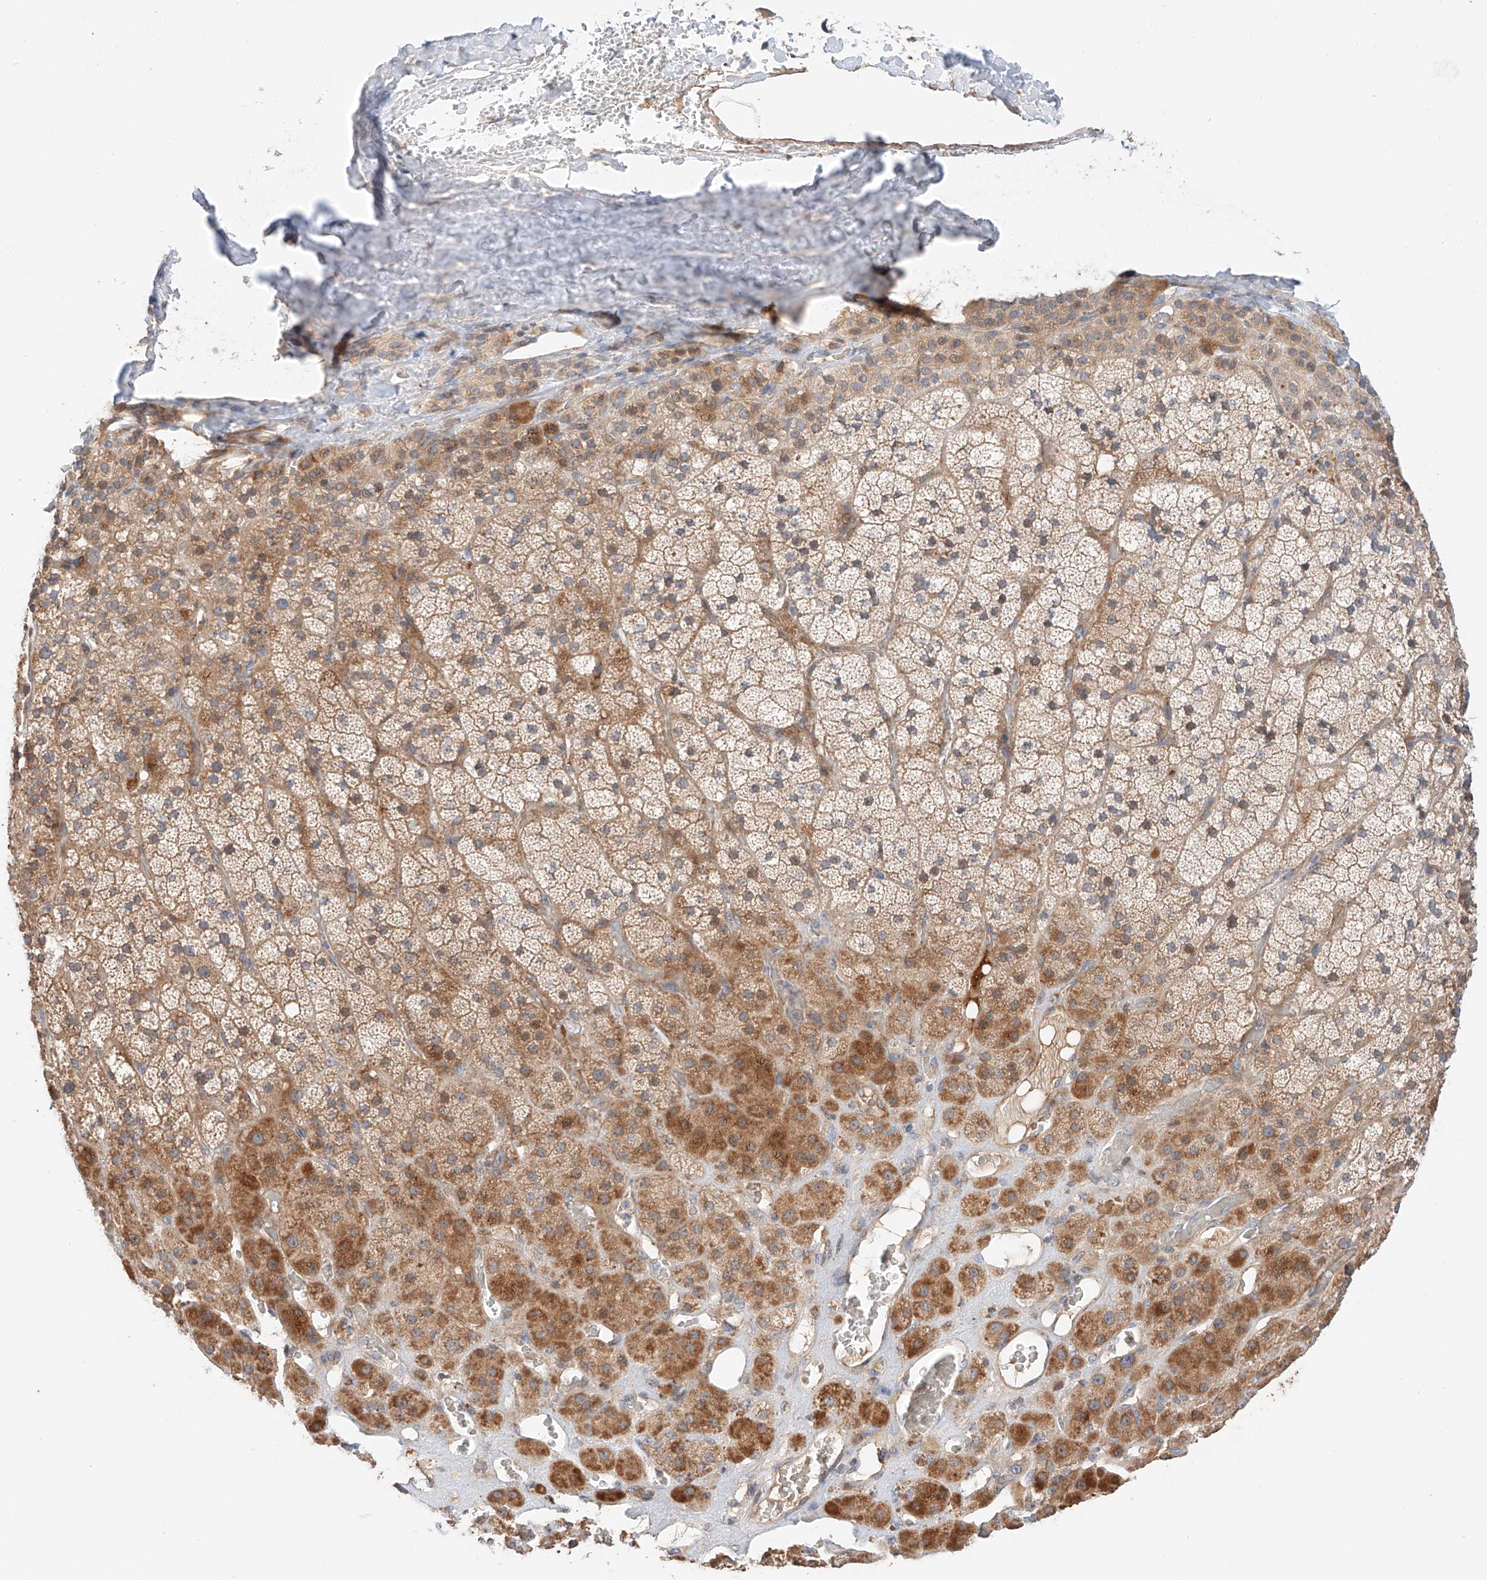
{"staining": {"intensity": "moderate", "quantity": ">75%", "location": "cytoplasmic/membranous"}, "tissue": "adrenal gland", "cell_type": "Glandular cells", "image_type": "normal", "snomed": [{"axis": "morphology", "description": "Normal tissue, NOS"}, {"axis": "topography", "description": "Adrenal gland"}], "caption": "Approximately >75% of glandular cells in benign human adrenal gland reveal moderate cytoplasmic/membranous protein staining as visualized by brown immunohistochemical staining.", "gene": "XPNPEP1", "patient": {"sex": "male", "age": 57}}